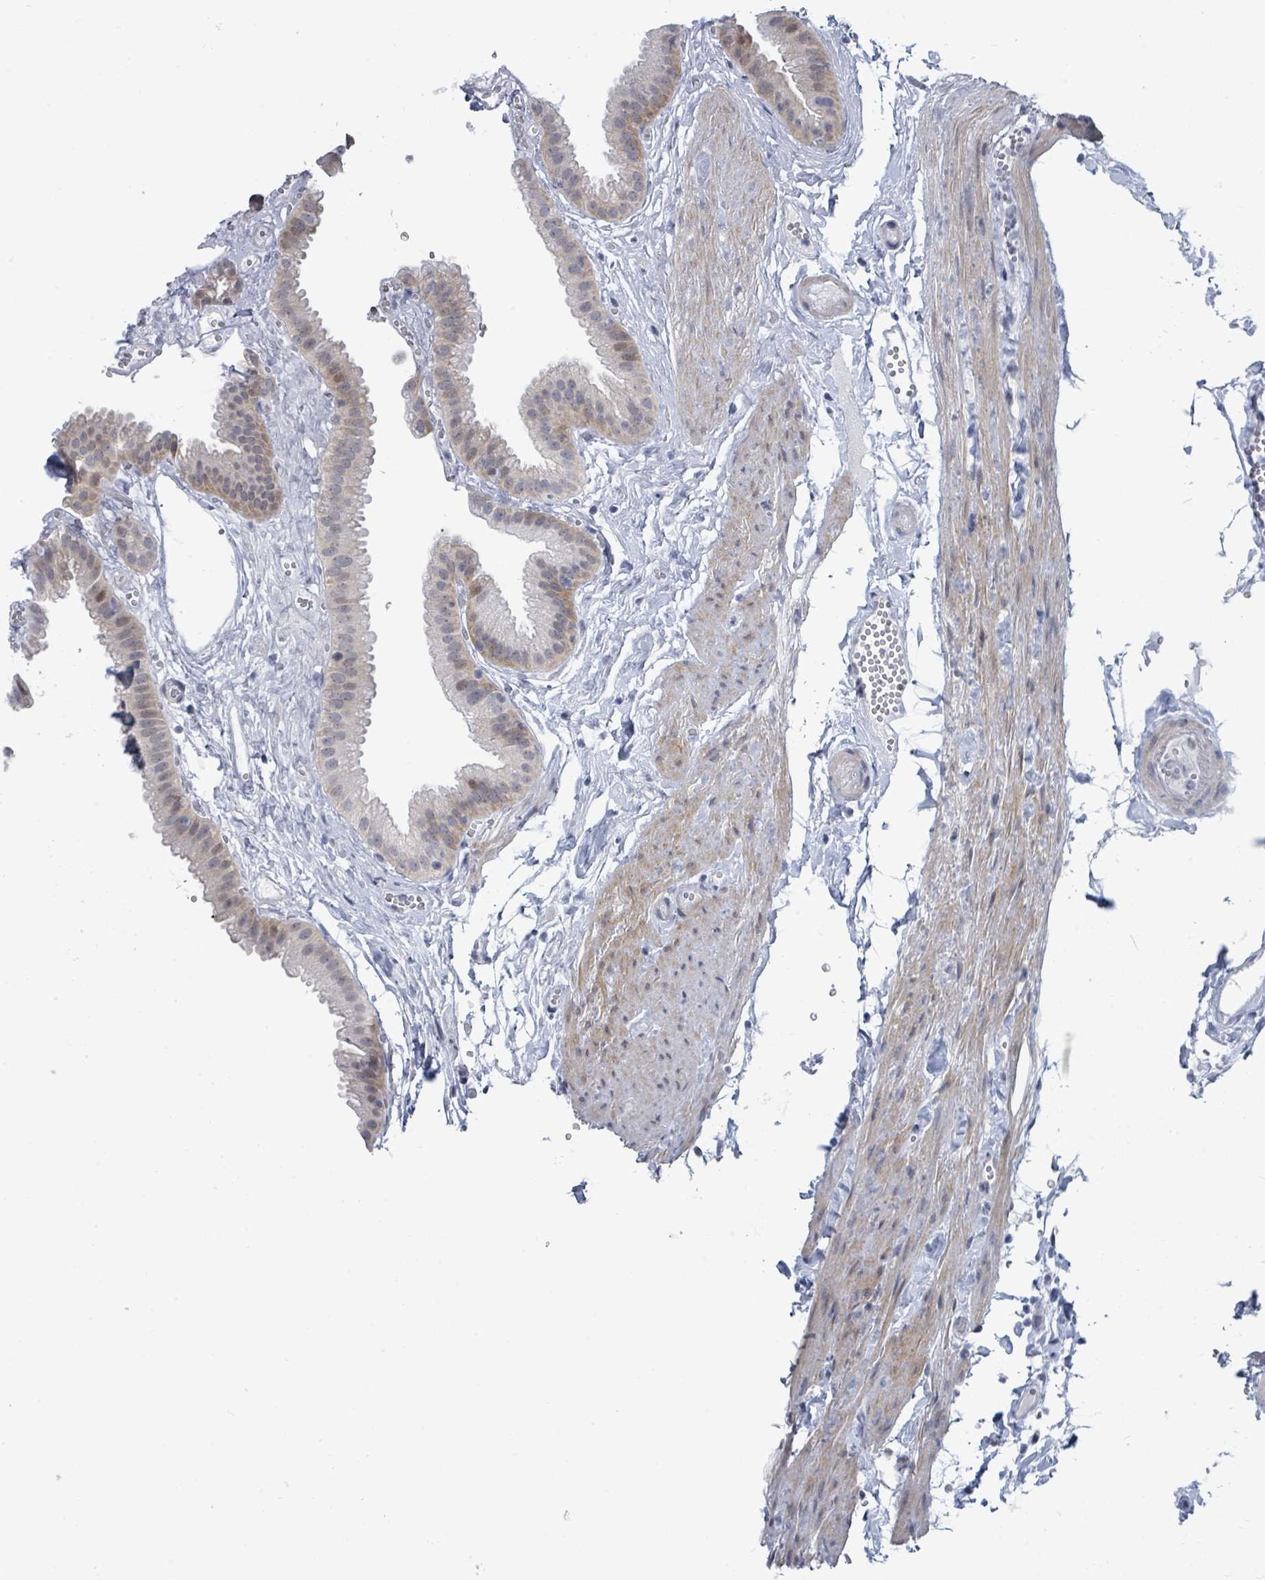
{"staining": {"intensity": "moderate", "quantity": "25%-75%", "location": "cytoplasmic/membranous,nuclear"}, "tissue": "gallbladder", "cell_type": "Glandular cells", "image_type": "normal", "snomed": [{"axis": "morphology", "description": "Normal tissue, NOS"}, {"axis": "topography", "description": "Gallbladder"}], "caption": "Protein analysis of unremarkable gallbladder reveals moderate cytoplasmic/membranous,nuclear expression in approximately 25%-75% of glandular cells. (IHC, brightfield microscopy, high magnification).", "gene": "CT45A10", "patient": {"sex": "female", "age": 61}}